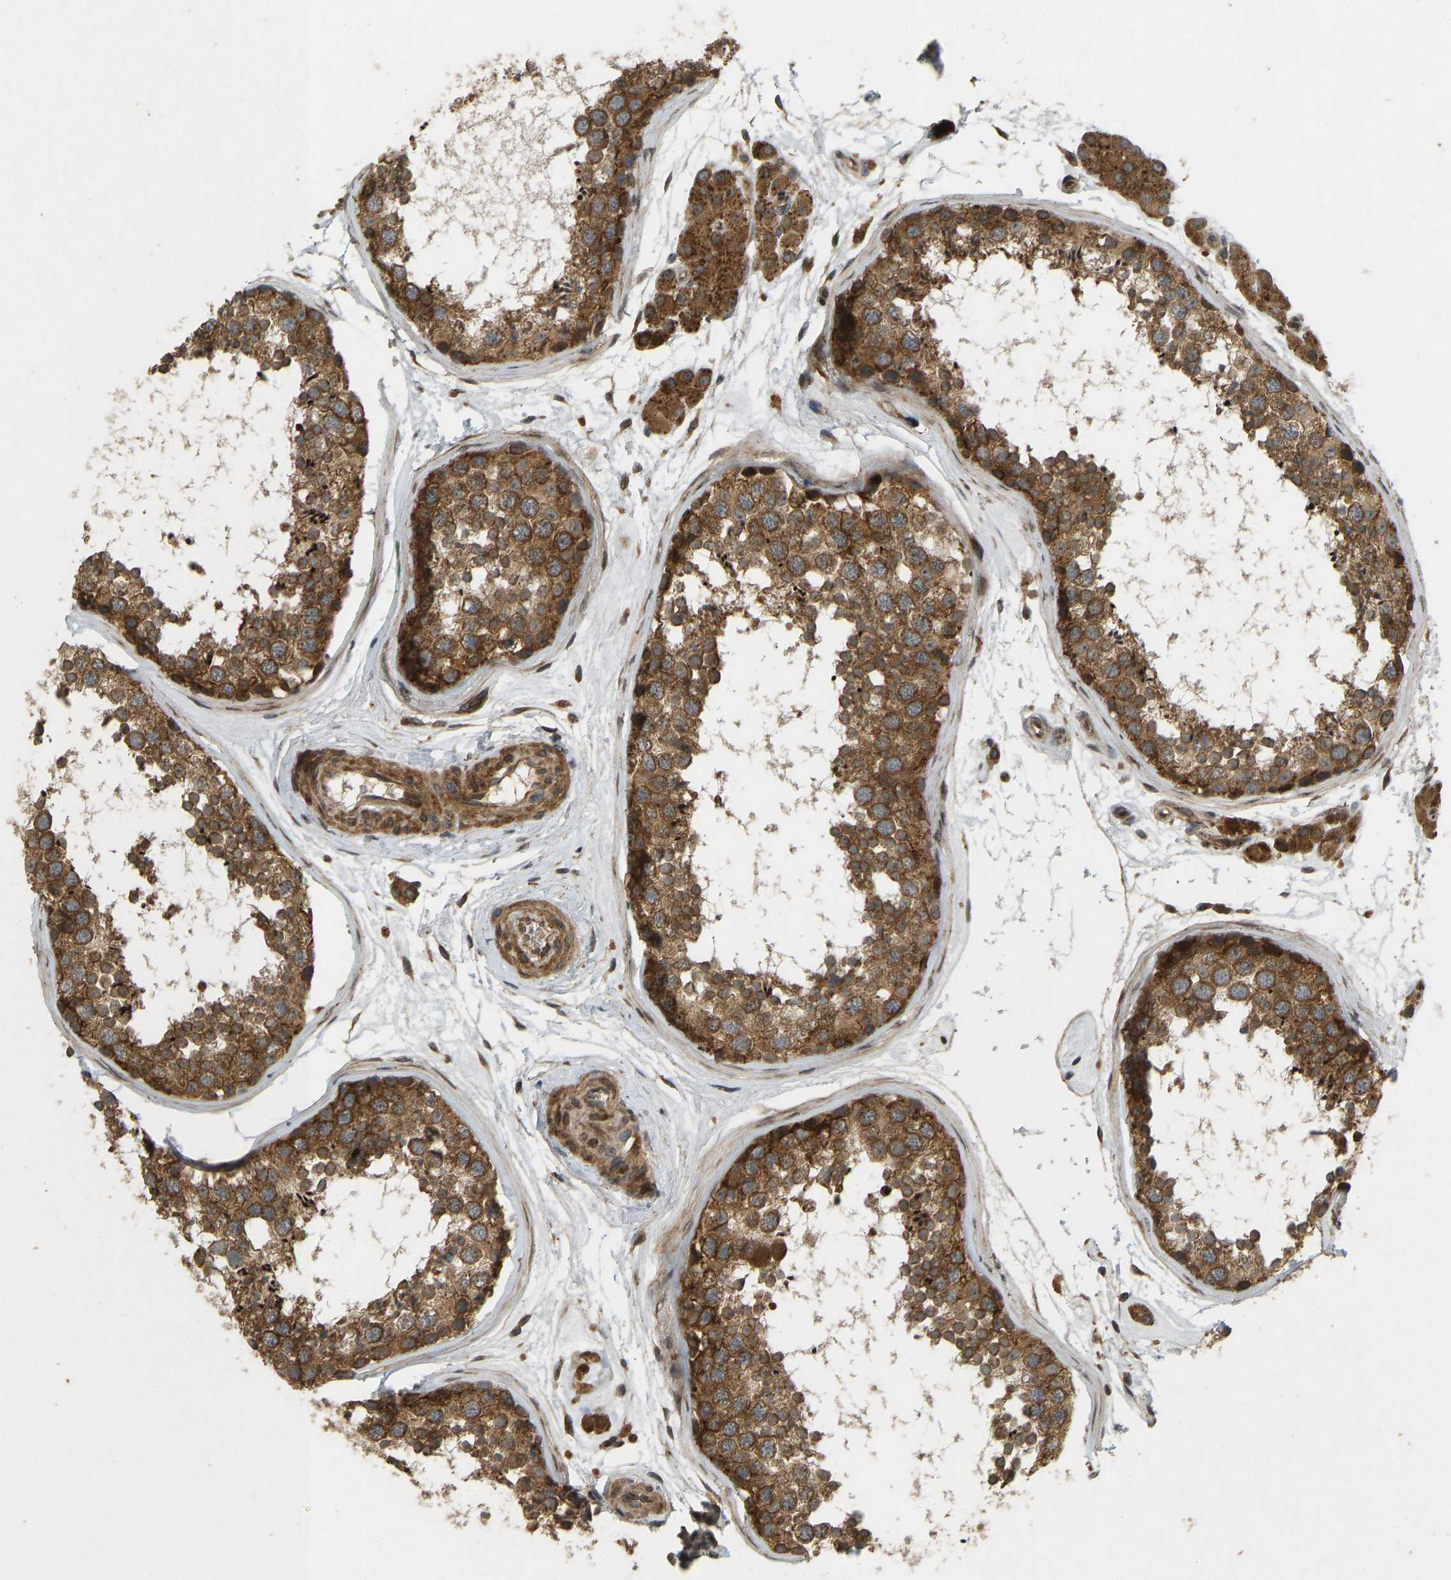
{"staining": {"intensity": "strong", "quantity": ">75%", "location": "cytoplasmic/membranous"}, "tissue": "testis", "cell_type": "Cells in seminiferous ducts", "image_type": "normal", "snomed": [{"axis": "morphology", "description": "Normal tissue, NOS"}, {"axis": "topography", "description": "Testis"}], "caption": "Testis stained for a protein demonstrates strong cytoplasmic/membranous positivity in cells in seminiferous ducts. The staining was performed using DAB, with brown indicating positive protein expression. Nuclei are stained blue with hematoxylin.", "gene": "RPN2", "patient": {"sex": "male", "age": 56}}